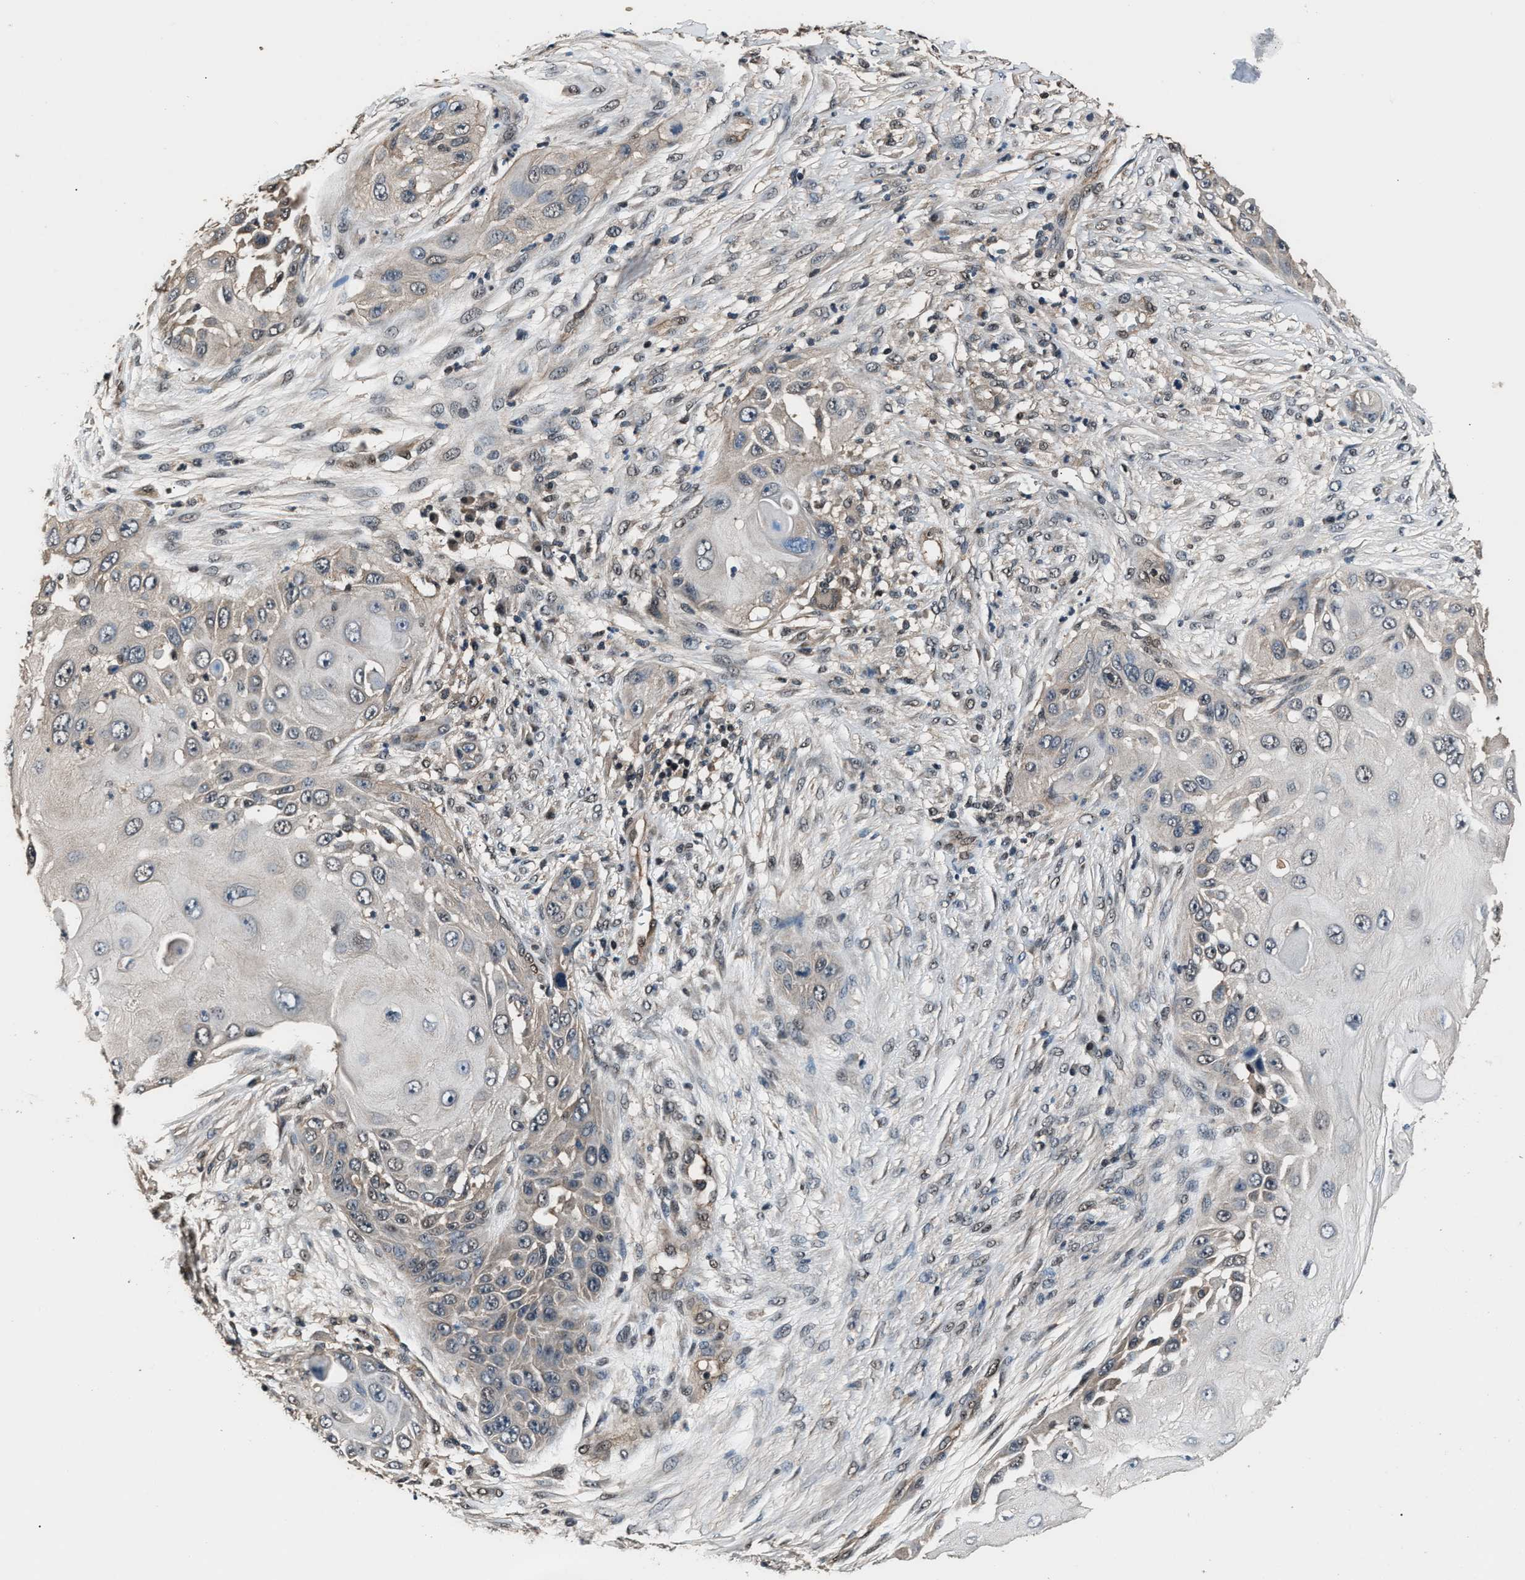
{"staining": {"intensity": "weak", "quantity": "<25%", "location": "cytoplasmic/membranous,nuclear"}, "tissue": "skin cancer", "cell_type": "Tumor cells", "image_type": "cancer", "snomed": [{"axis": "morphology", "description": "Squamous cell carcinoma, NOS"}, {"axis": "topography", "description": "Skin"}], "caption": "Tumor cells show no significant protein positivity in skin cancer.", "gene": "DFFA", "patient": {"sex": "female", "age": 44}}